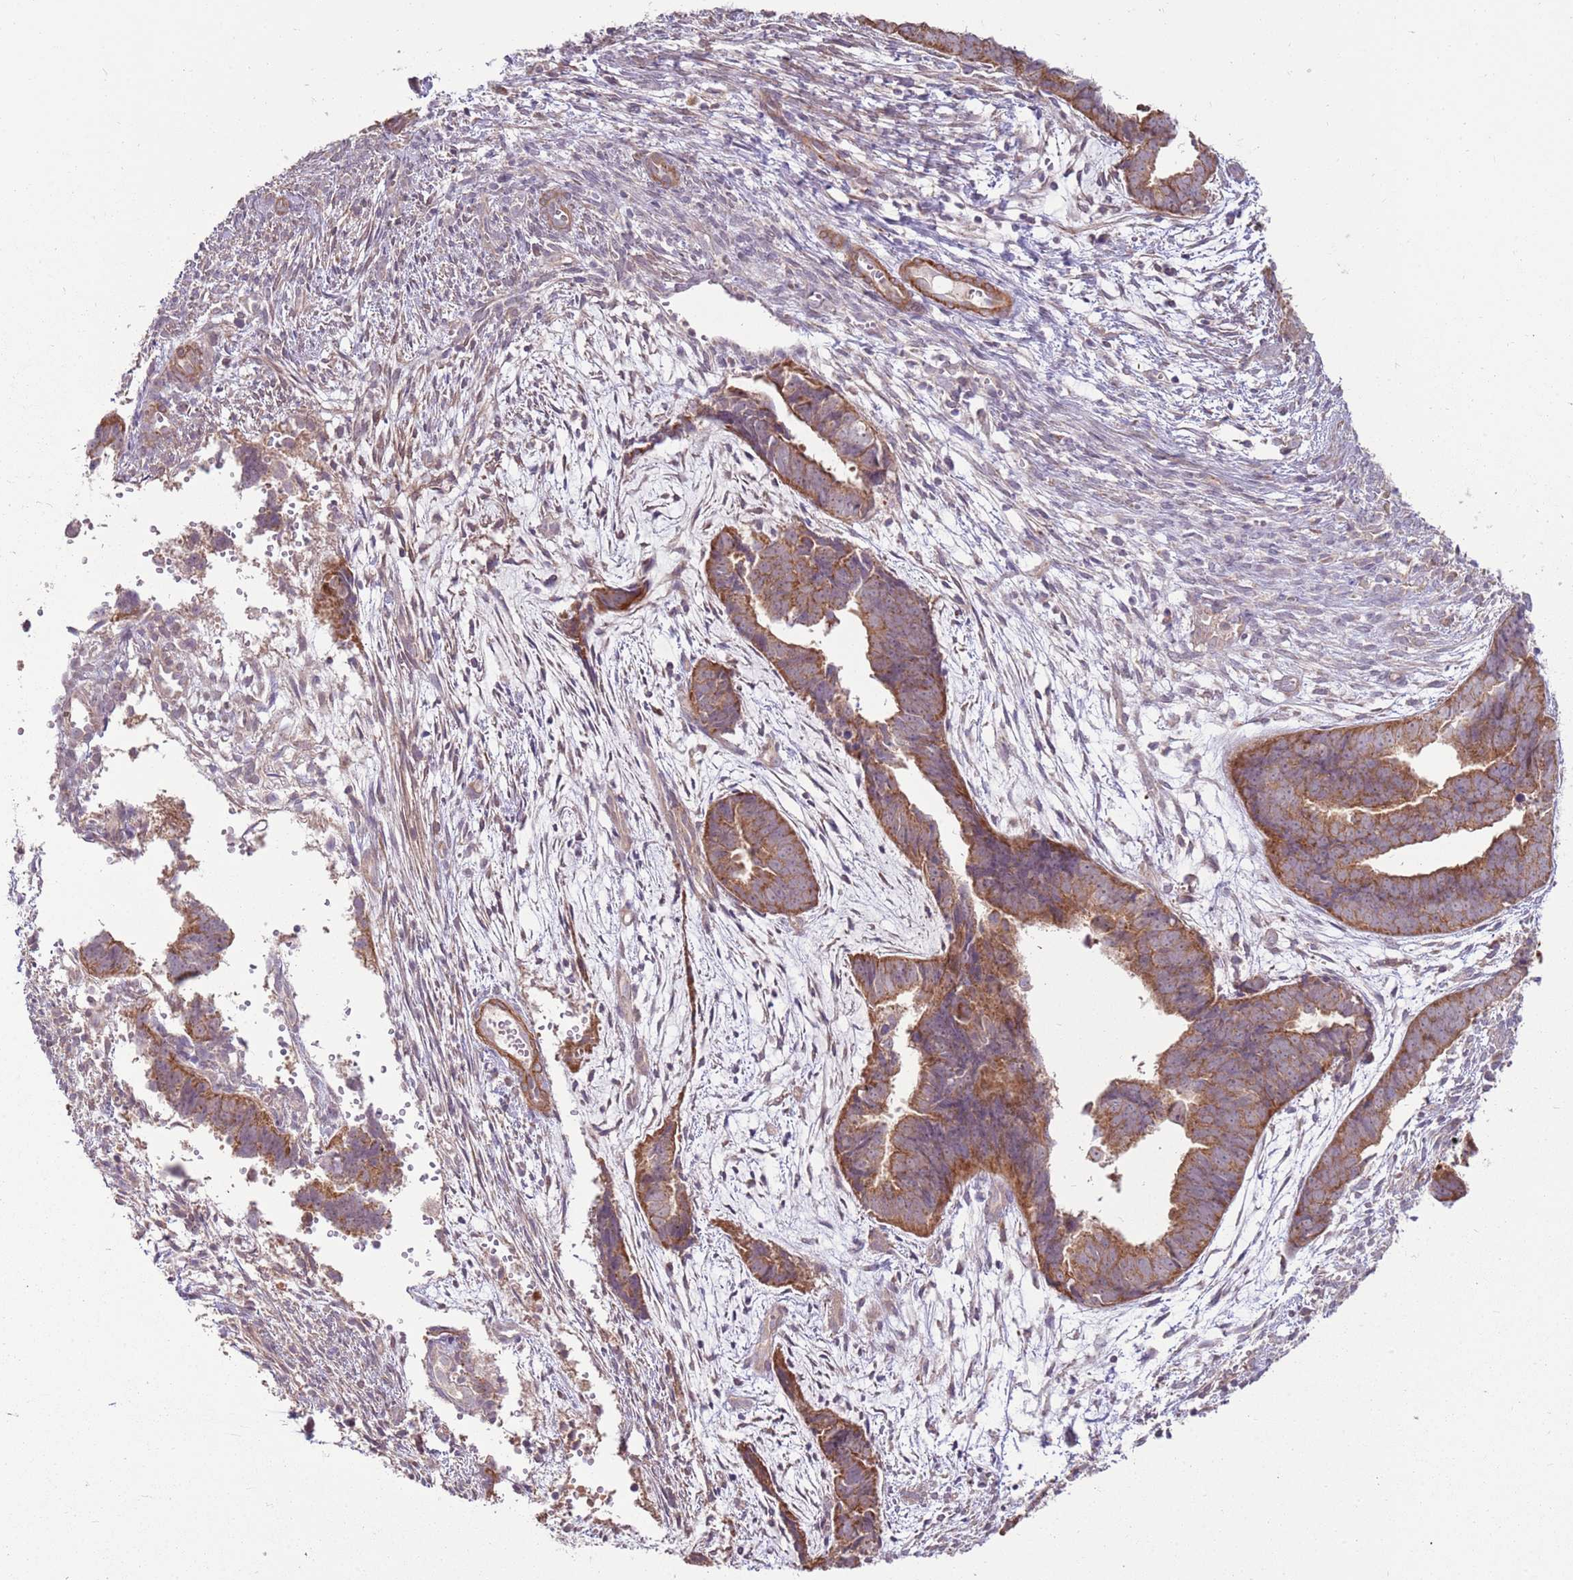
{"staining": {"intensity": "moderate", "quantity": ">75%", "location": "cytoplasmic/membranous"}, "tissue": "endometrial cancer", "cell_type": "Tumor cells", "image_type": "cancer", "snomed": [{"axis": "morphology", "description": "Adenocarcinoma, NOS"}, {"axis": "topography", "description": "Endometrium"}], "caption": "A brown stain shows moderate cytoplasmic/membranous positivity of a protein in human endometrial cancer (adenocarcinoma) tumor cells. Using DAB (3,3'-diaminobenzidine) (brown) and hematoxylin (blue) stains, captured at high magnification using brightfield microscopy.", "gene": "SPATA31D1", "patient": {"sex": "female", "age": 75}}